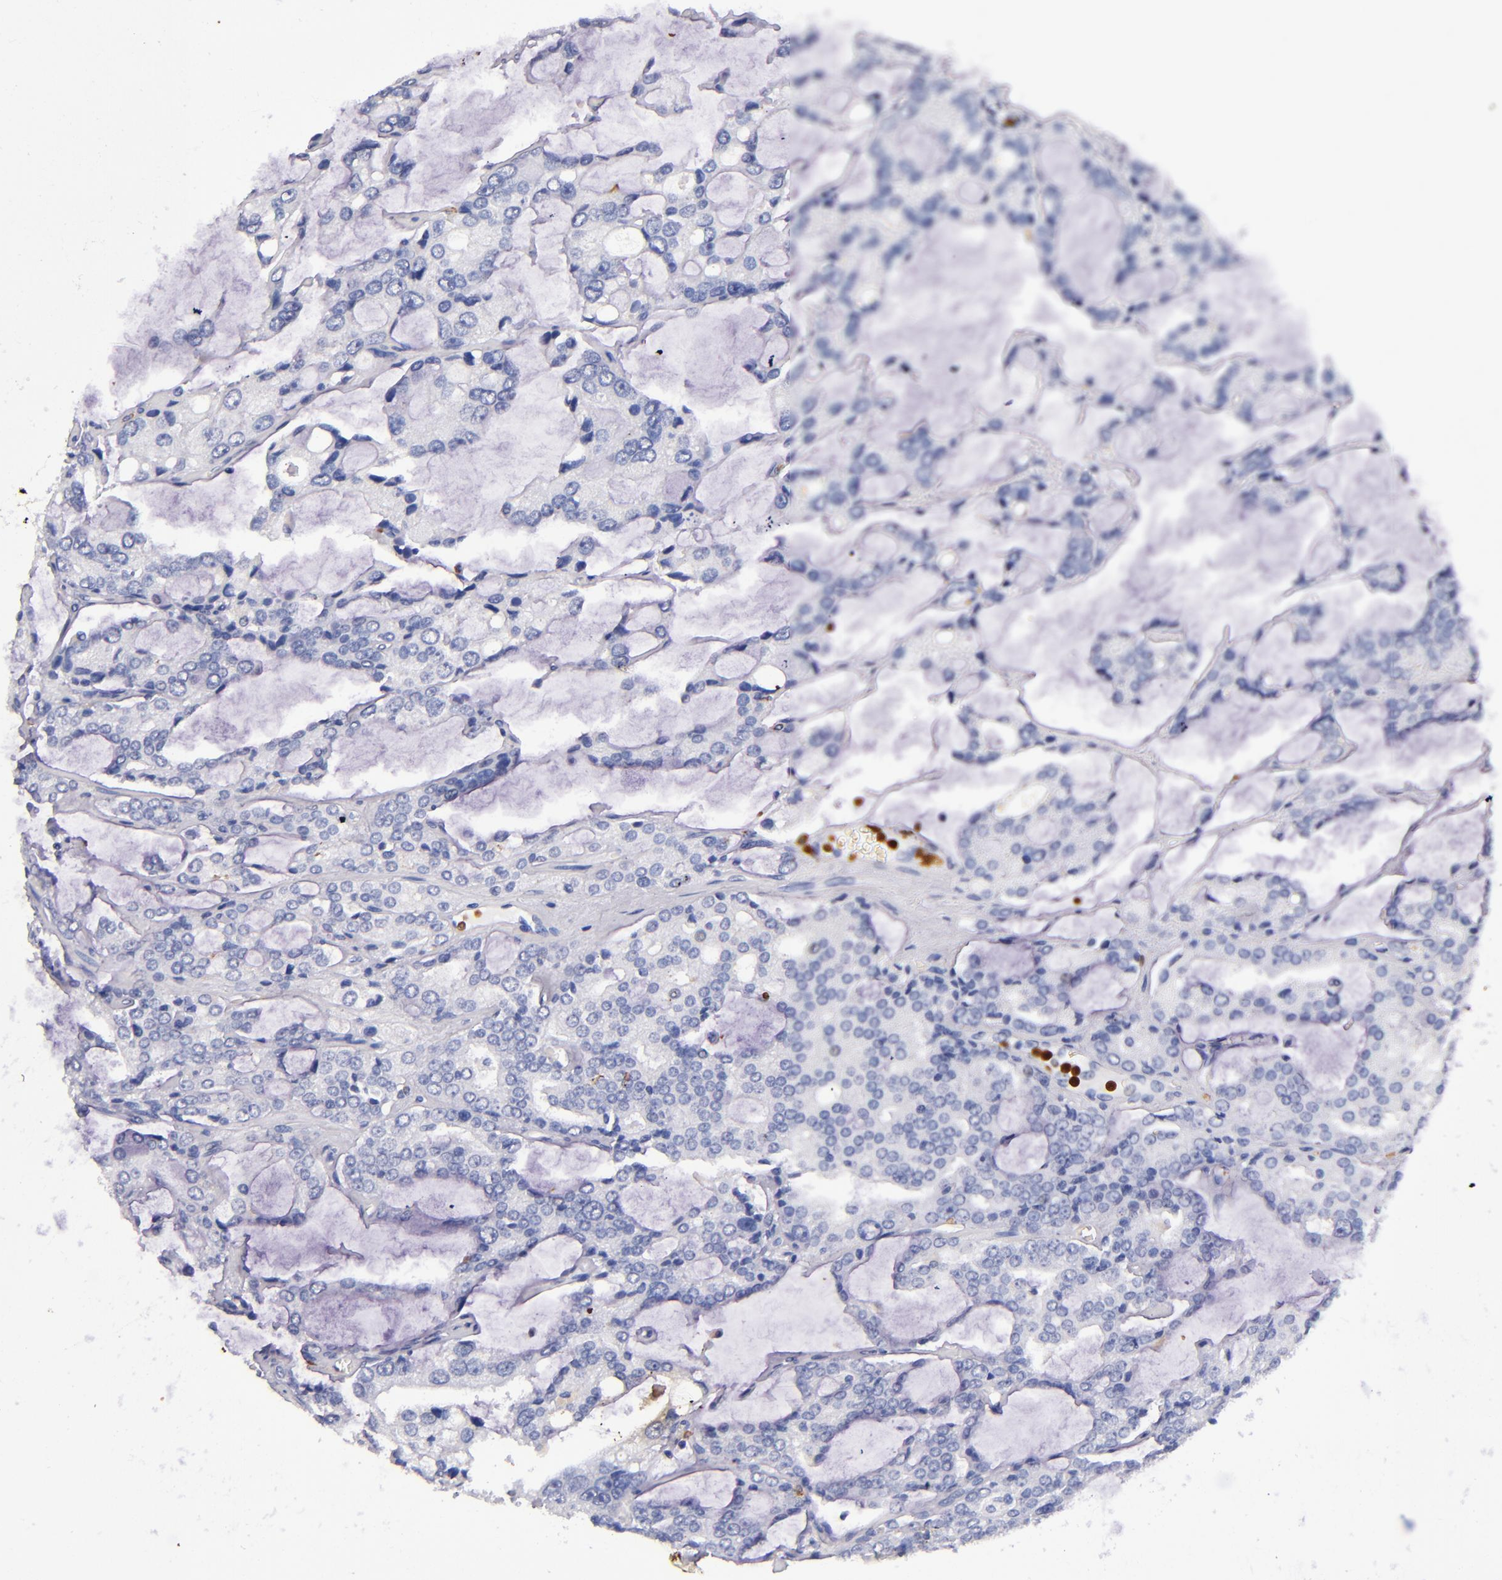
{"staining": {"intensity": "negative", "quantity": "none", "location": "none"}, "tissue": "prostate cancer", "cell_type": "Tumor cells", "image_type": "cancer", "snomed": [{"axis": "morphology", "description": "Adenocarcinoma, High grade"}, {"axis": "topography", "description": "Prostate"}], "caption": "Human prostate high-grade adenocarcinoma stained for a protein using immunohistochemistry (IHC) demonstrates no staining in tumor cells.", "gene": "S100A8", "patient": {"sex": "male", "age": 67}}